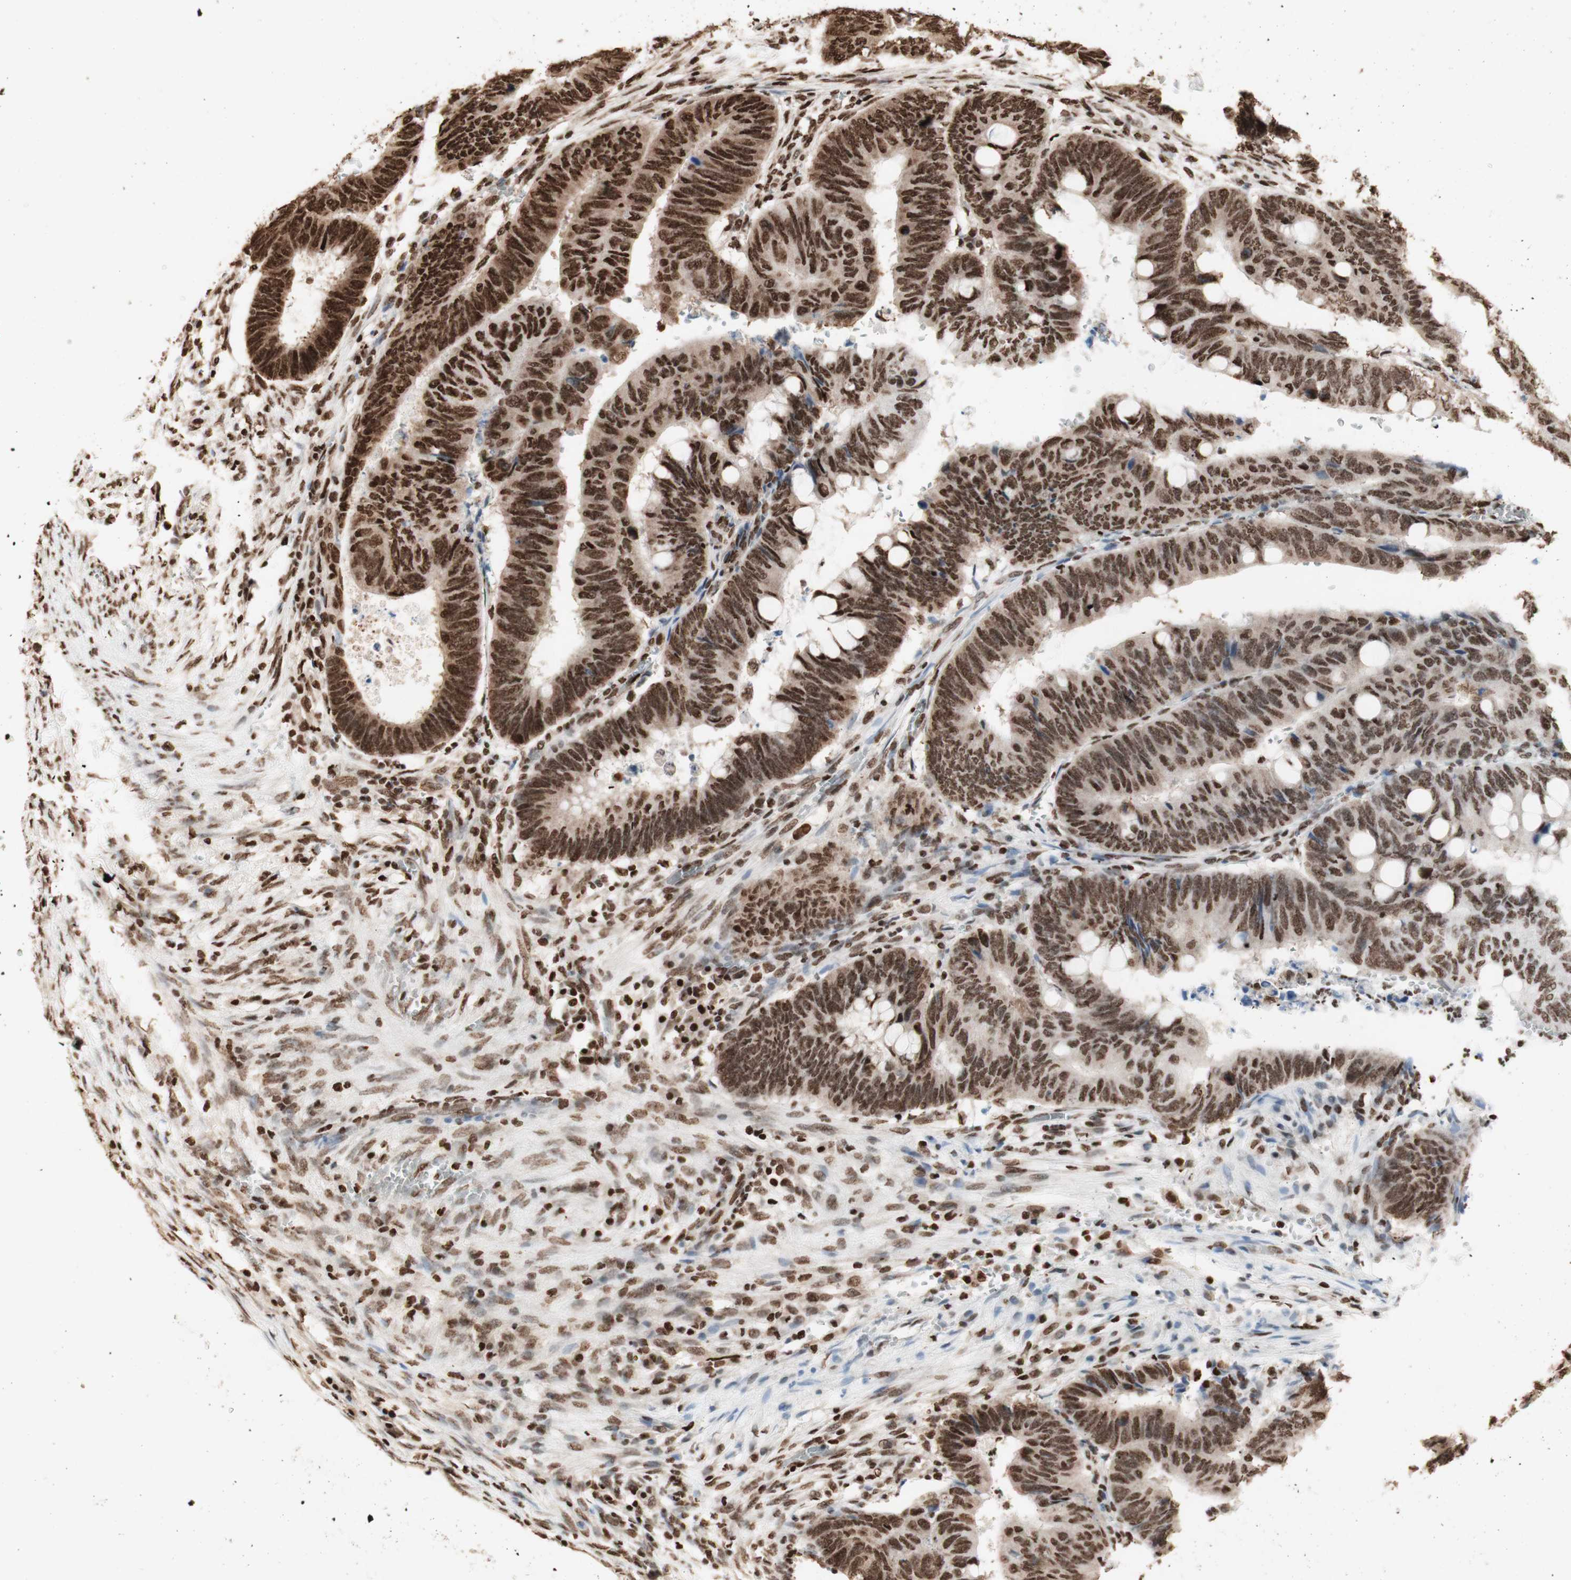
{"staining": {"intensity": "strong", "quantity": ">75%", "location": "cytoplasmic/membranous,nuclear"}, "tissue": "colorectal cancer", "cell_type": "Tumor cells", "image_type": "cancer", "snomed": [{"axis": "morphology", "description": "Normal tissue, NOS"}, {"axis": "morphology", "description": "Adenocarcinoma, NOS"}, {"axis": "topography", "description": "Rectum"}, {"axis": "topography", "description": "Peripheral nerve tissue"}], "caption": "Strong cytoplasmic/membranous and nuclear positivity is appreciated in approximately >75% of tumor cells in colorectal cancer. (DAB IHC, brown staining for protein, blue staining for nuclei).", "gene": "HNRNPA2B1", "patient": {"sex": "male", "age": 92}}